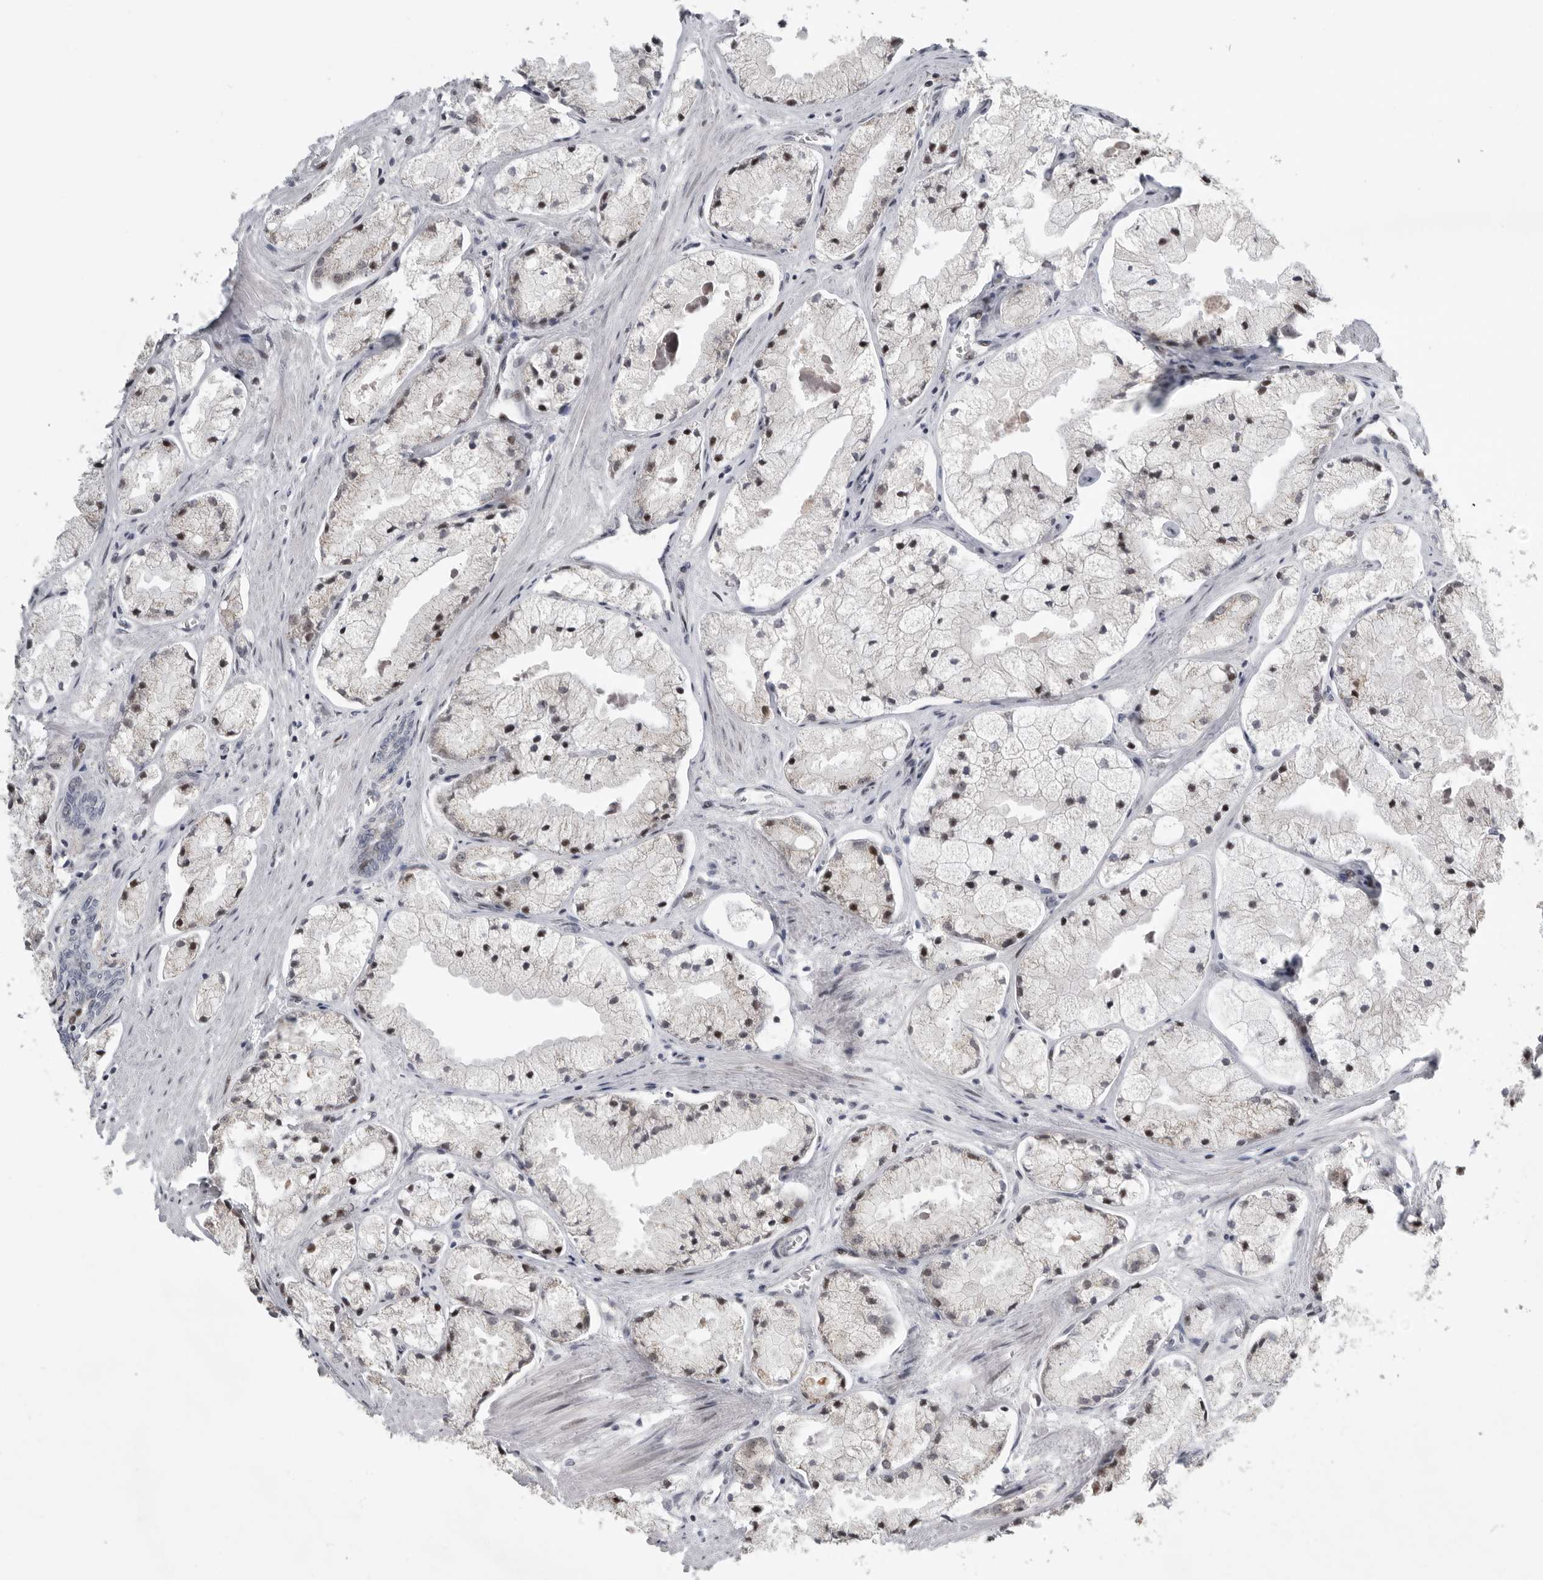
{"staining": {"intensity": "moderate", "quantity": "<25%", "location": "nuclear"}, "tissue": "prostate cancer", "cell_type": "Tumor cells", "image_type": "cancer", "snomed": [{"axis": "morphology", "description": "Adenocarcinoma, High grade"}, {"axis": "topography", "description": "Prostate"}], "caption": "Immunohistochemical staining of human prostate cancer reveals moderate nuclear protein positivity in about <25% of tumor cells.", "gene": "PCMTD1", "patient": {"sex": "male", "age": 50}}